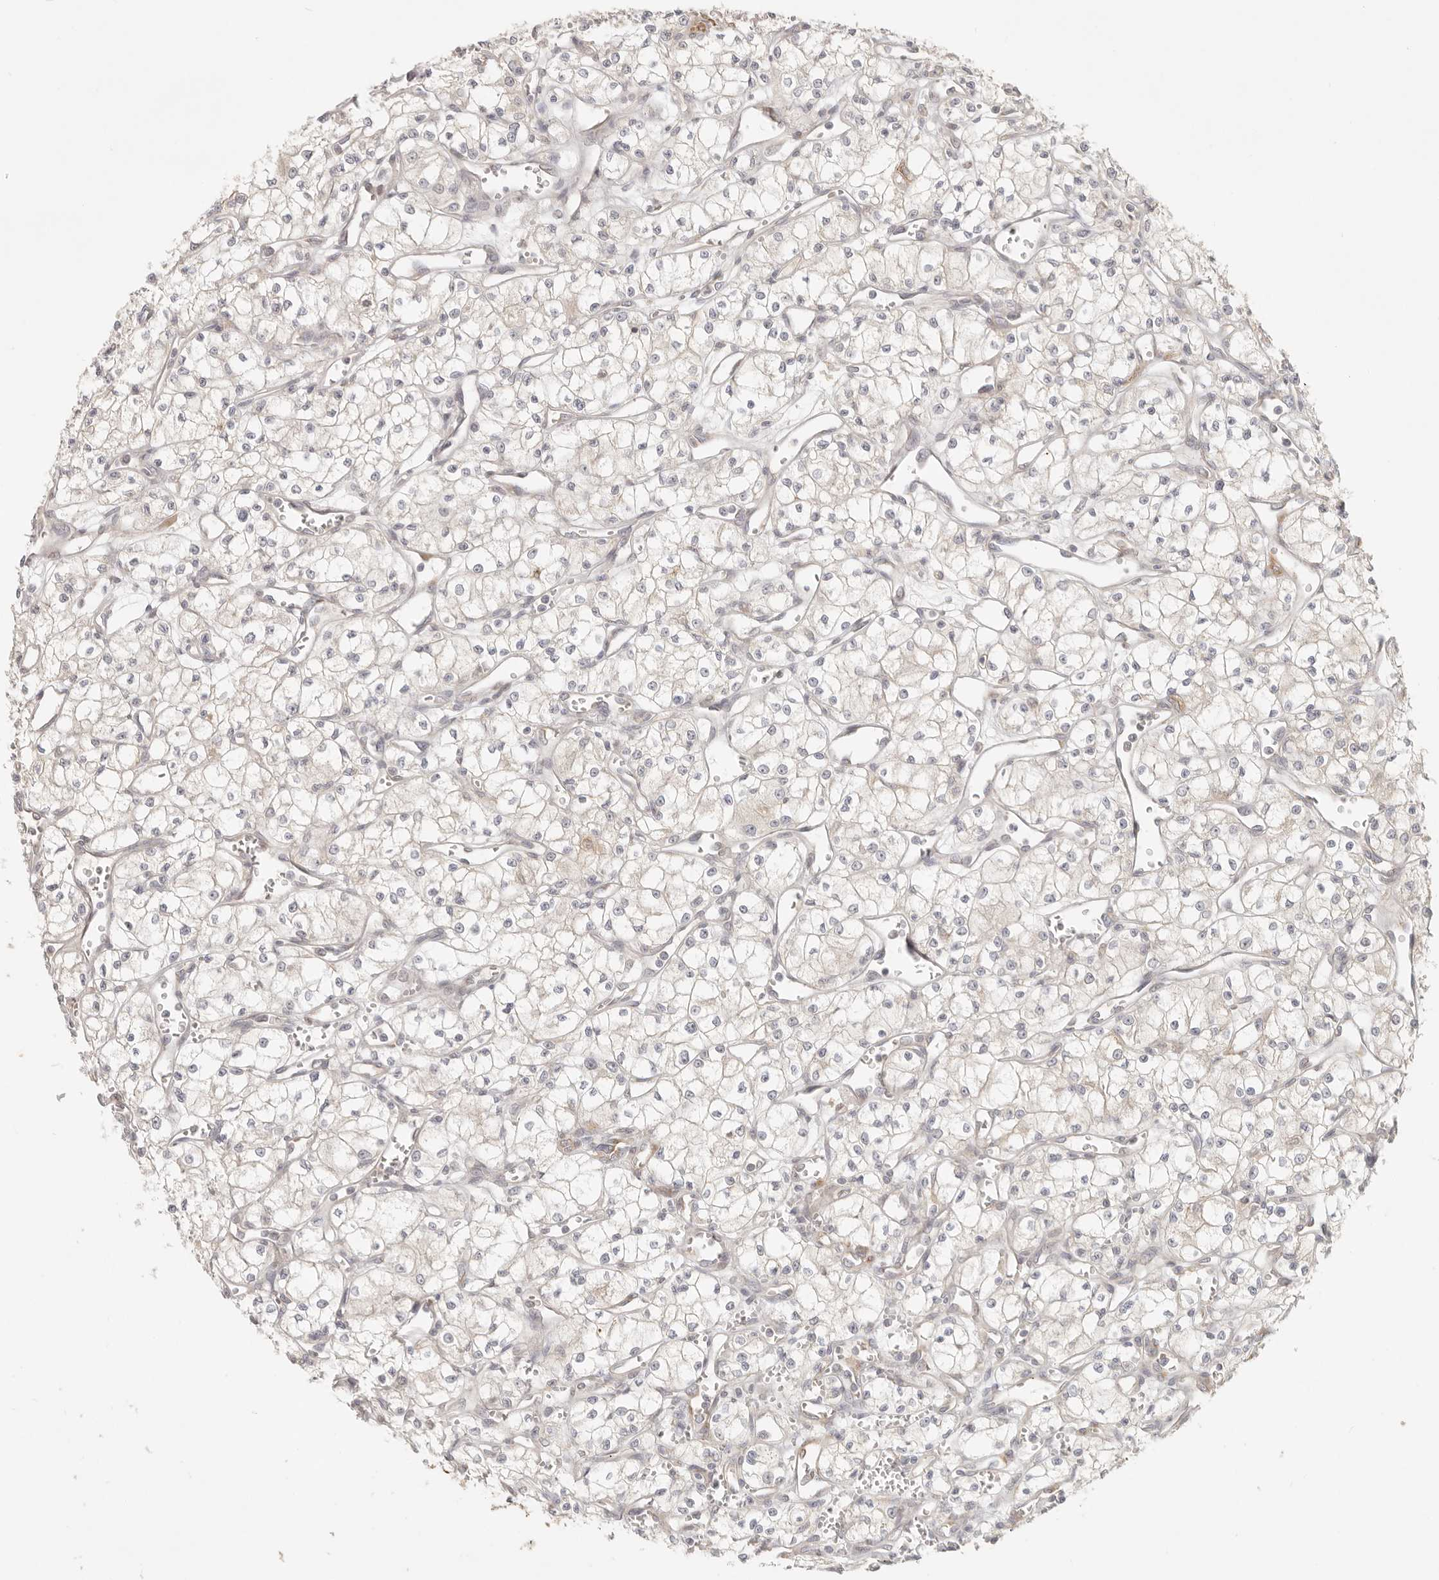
{"staining": {"intensity": "negative", "quantity": "none", "location": "none"}, "tissue": "renal cancer", "cell_type": "Tumor cells", "image_type": "cancer", "snomed": [{"axis": "morphology", "description": "Adenocarcinoma, NOS"}, {"axis": "topography", "description": "Kidney"}], "caption": "DAB (3,3'-diaminobenzidine) immunohistochemical staining of adenocarcinoma (renal) demonstrates no significant staining in tumor cells.", "gene": "PABPC4", "patient": {"sex": "male", "age": 59}}